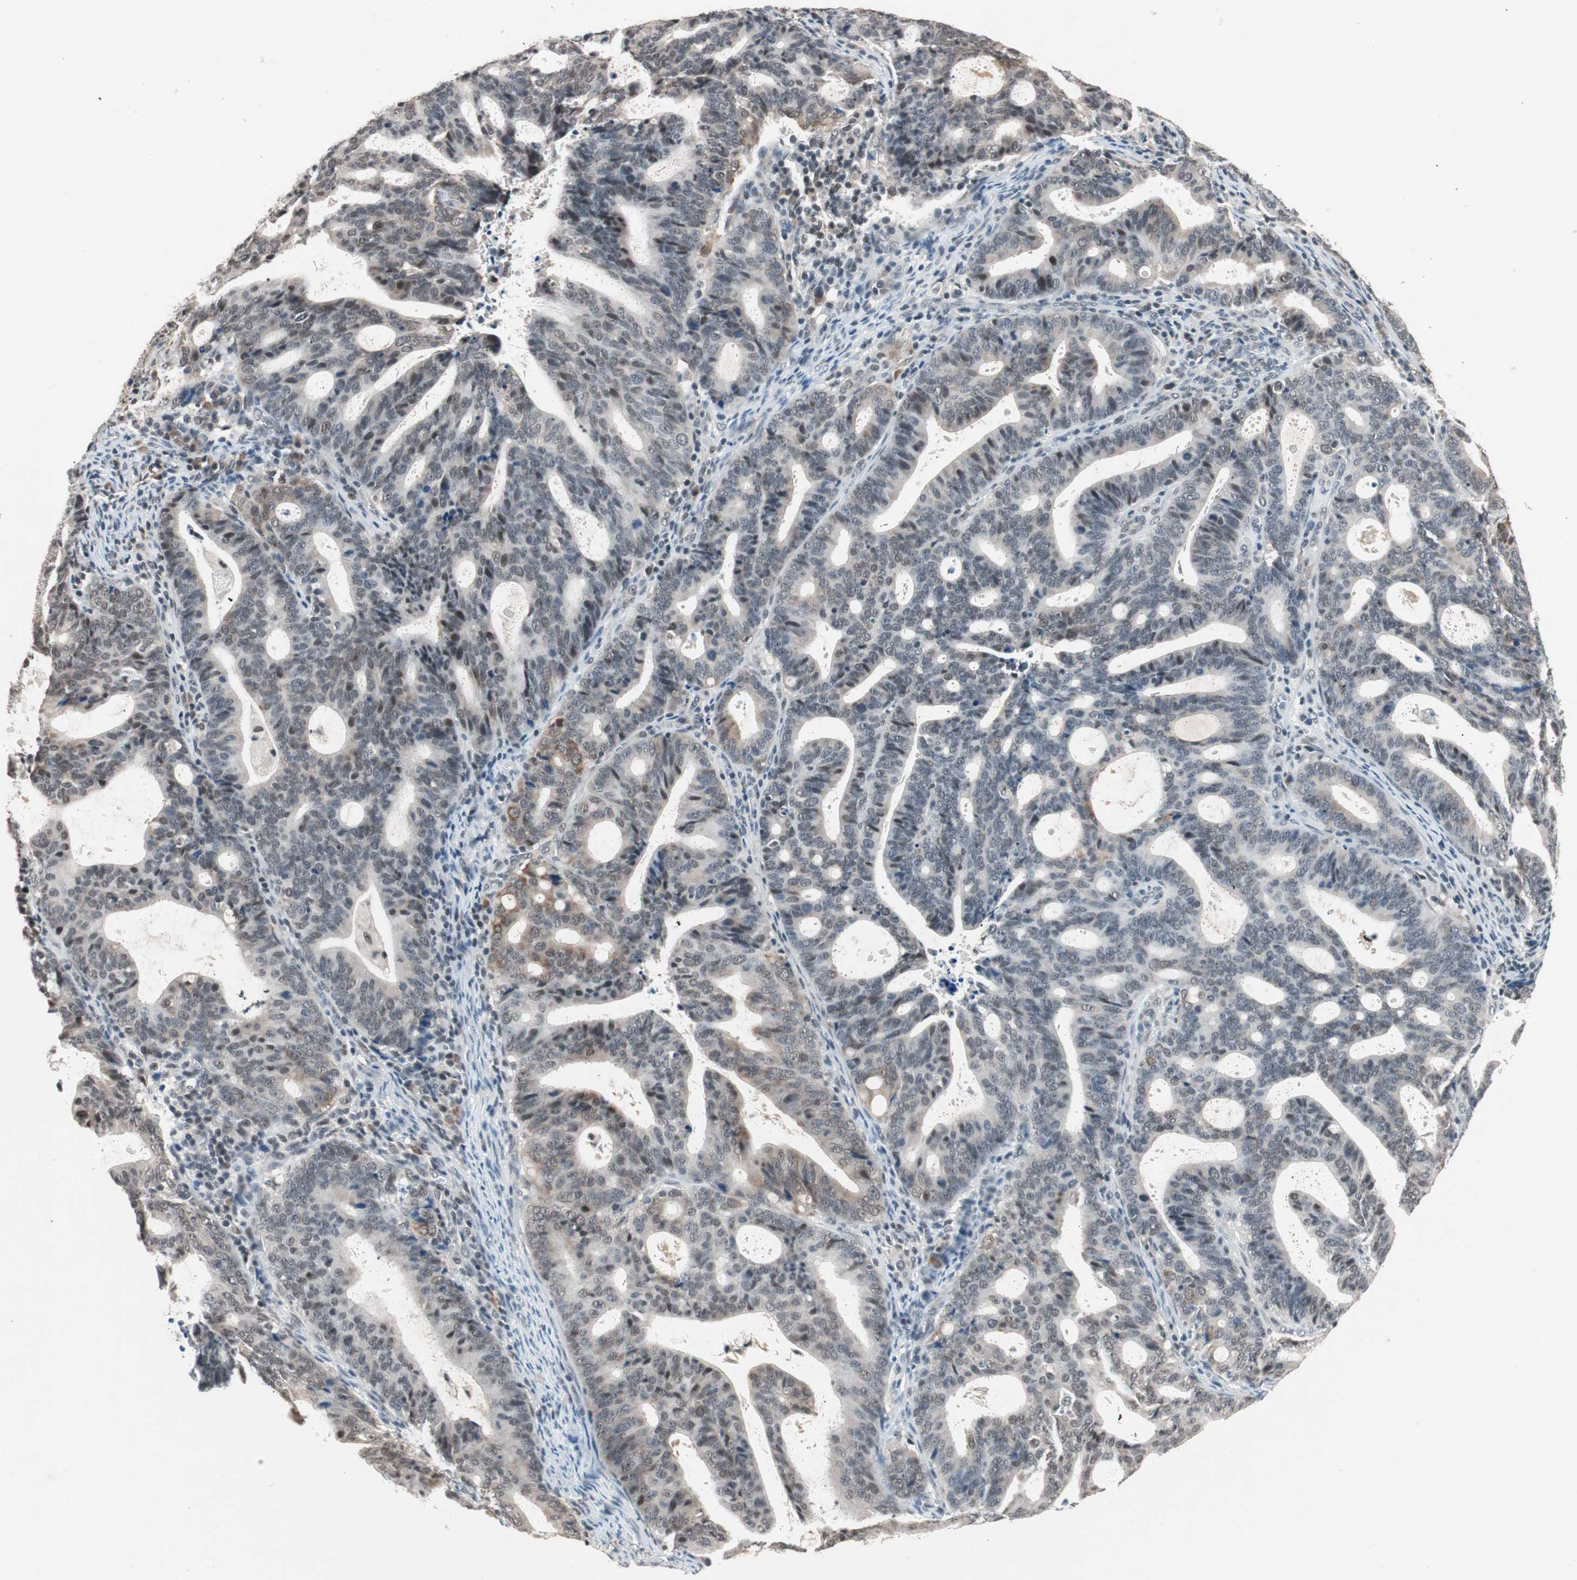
{"staining": {"intensity": "weak", "quantity": "25%-75%", "location": "cytoplasmic/membranous,nuclear"}, "tissue": "endometrial cancer", "cell_type": "Tumor cells", "image_type": "cancer", "snomed": [{"axis": "morphology", "description": "Adenocarcinoma, NOS"}, {"axis": "topography", "description": "Uterus"}], "caption": "This histopathology image demonstrates IHC staining of adenocarcinoma (endometrial), with low weak cytoplasmic/membranous and nuclear expression in about 25%-75% of tumor cells.", "gene": "NFRKB", "patient": {"sex": "female", "age": 83}}